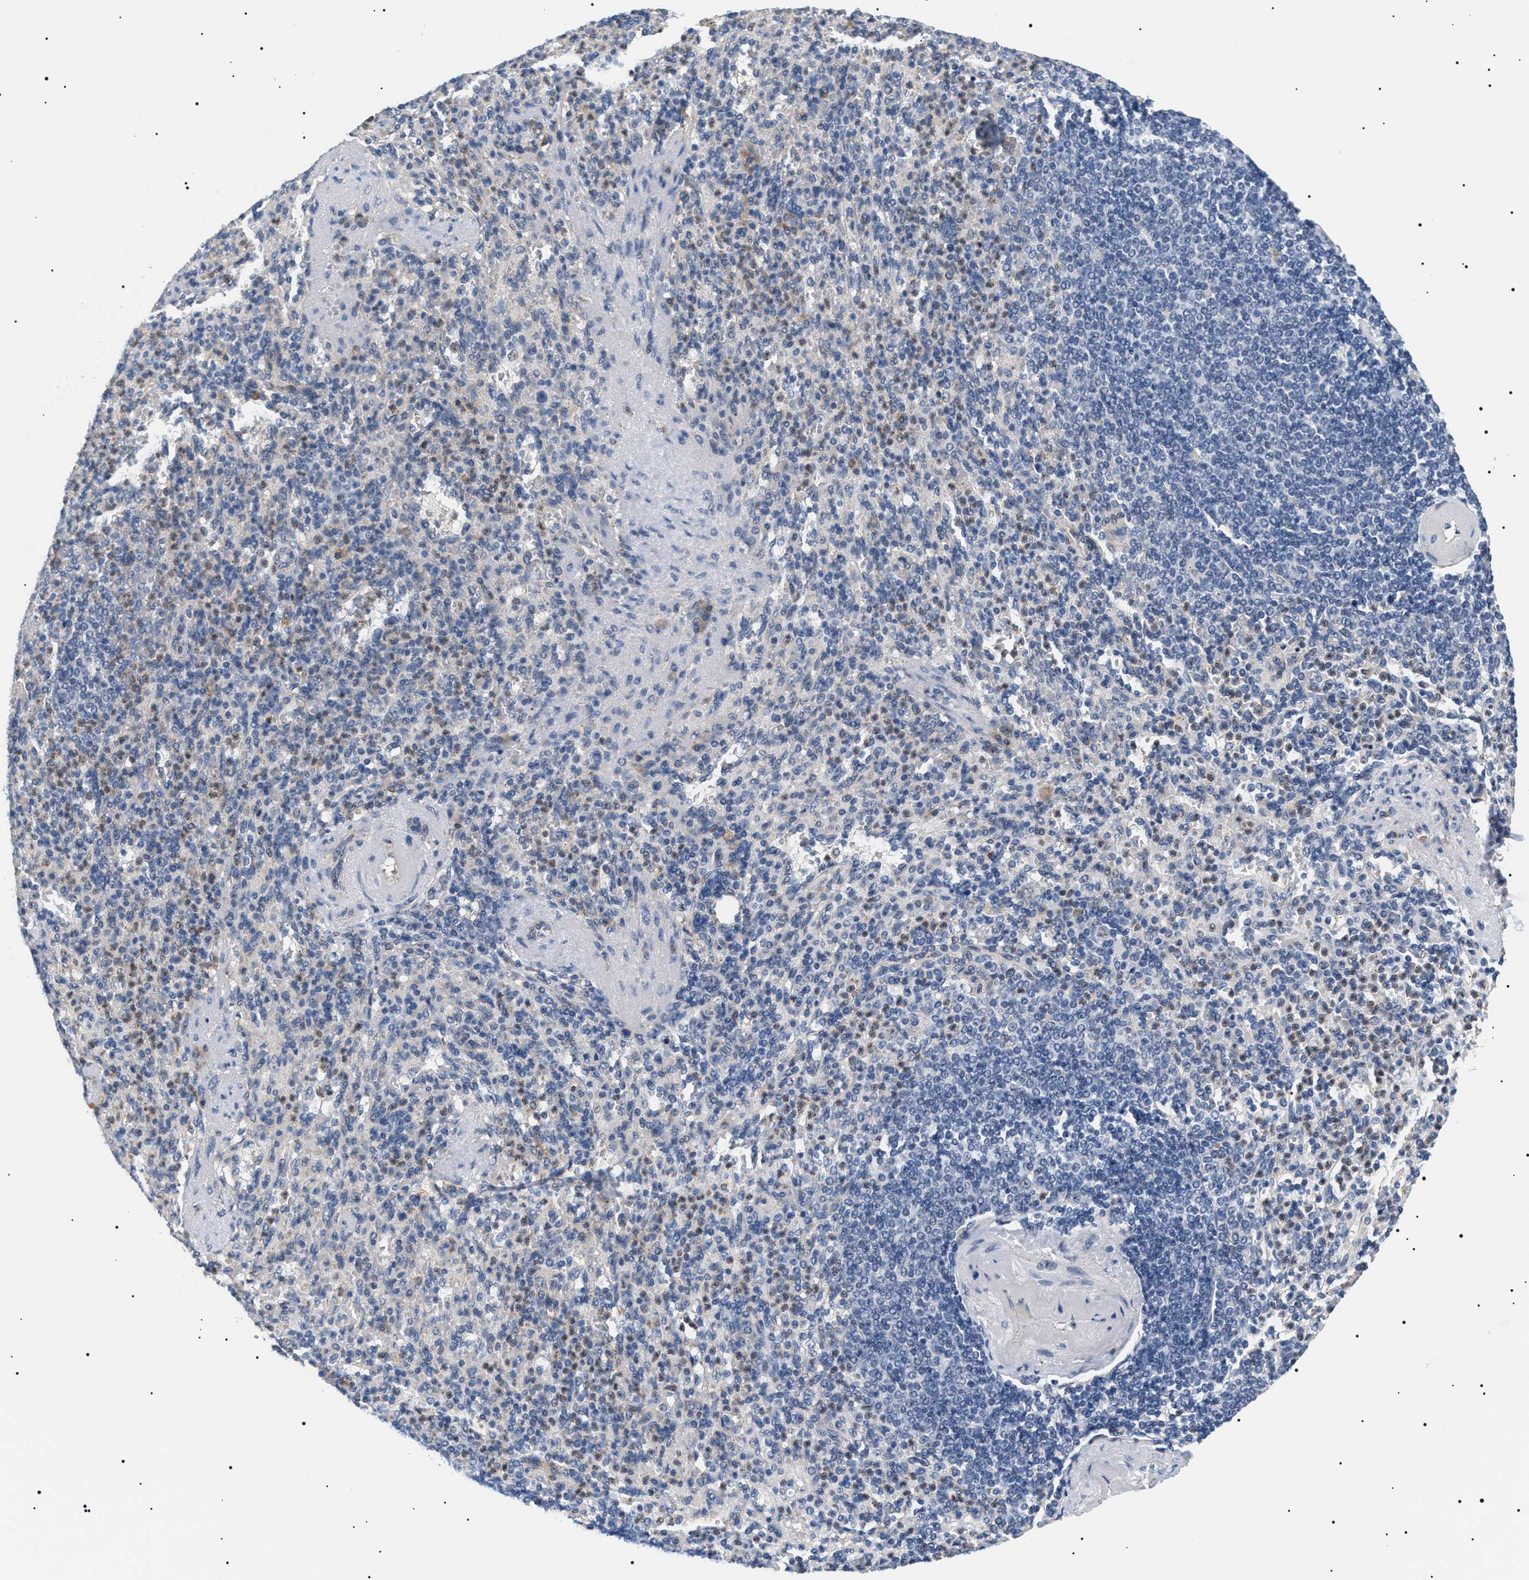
{"staining": {"intensity": "weak", "quantity": "25%-75%", "location": "cytoplasmic/membranous"}, "tissue": "spleen", "cell_type": "Cells in red pulp", "image_type": "normal", "snomed": [{"axis": "morphology", "description": "Normal tissue, NOS"}, {"axis": "topography", "description": "Spleen"}], "caption": "Human spleen stained with a brown dye displays weak cytoplasmic/membranous positive staining in approximately 25%-75% of cells in red pulp.", "gene": "HSD17B11", "patient": {"sex": "female", "age": 74}}